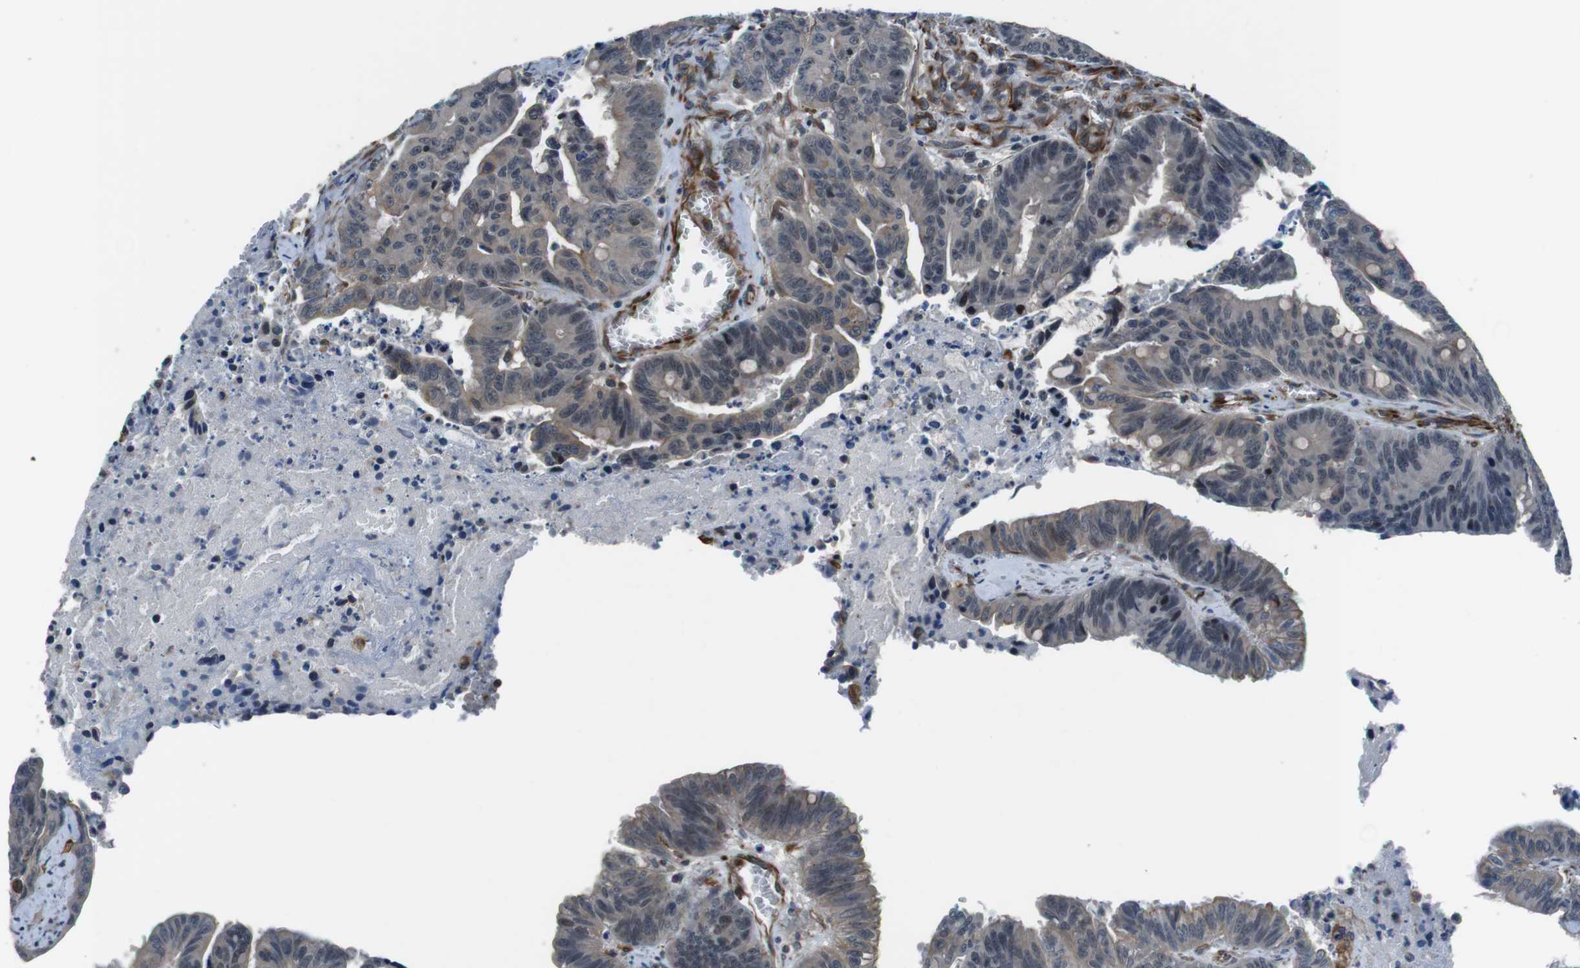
{"staining": {"intensity": "negative", "quantity": "none", "location": "none"}, "tissue": "colorectal cancer", "cell_type": "Tumor cells", "image_type": "cancer", "snomed": [{"axis": "morphology", "description": "Adenocarcinoma, NOS"}, {"axis": "topography", "description": "Colon"}], "caption": "Immunohistochemical staining of colorectal adenocarcinoma shows no significant expression in tumor cells.", "gene": "LRRC49", "patient": {"sex": "male", "age": 45}}